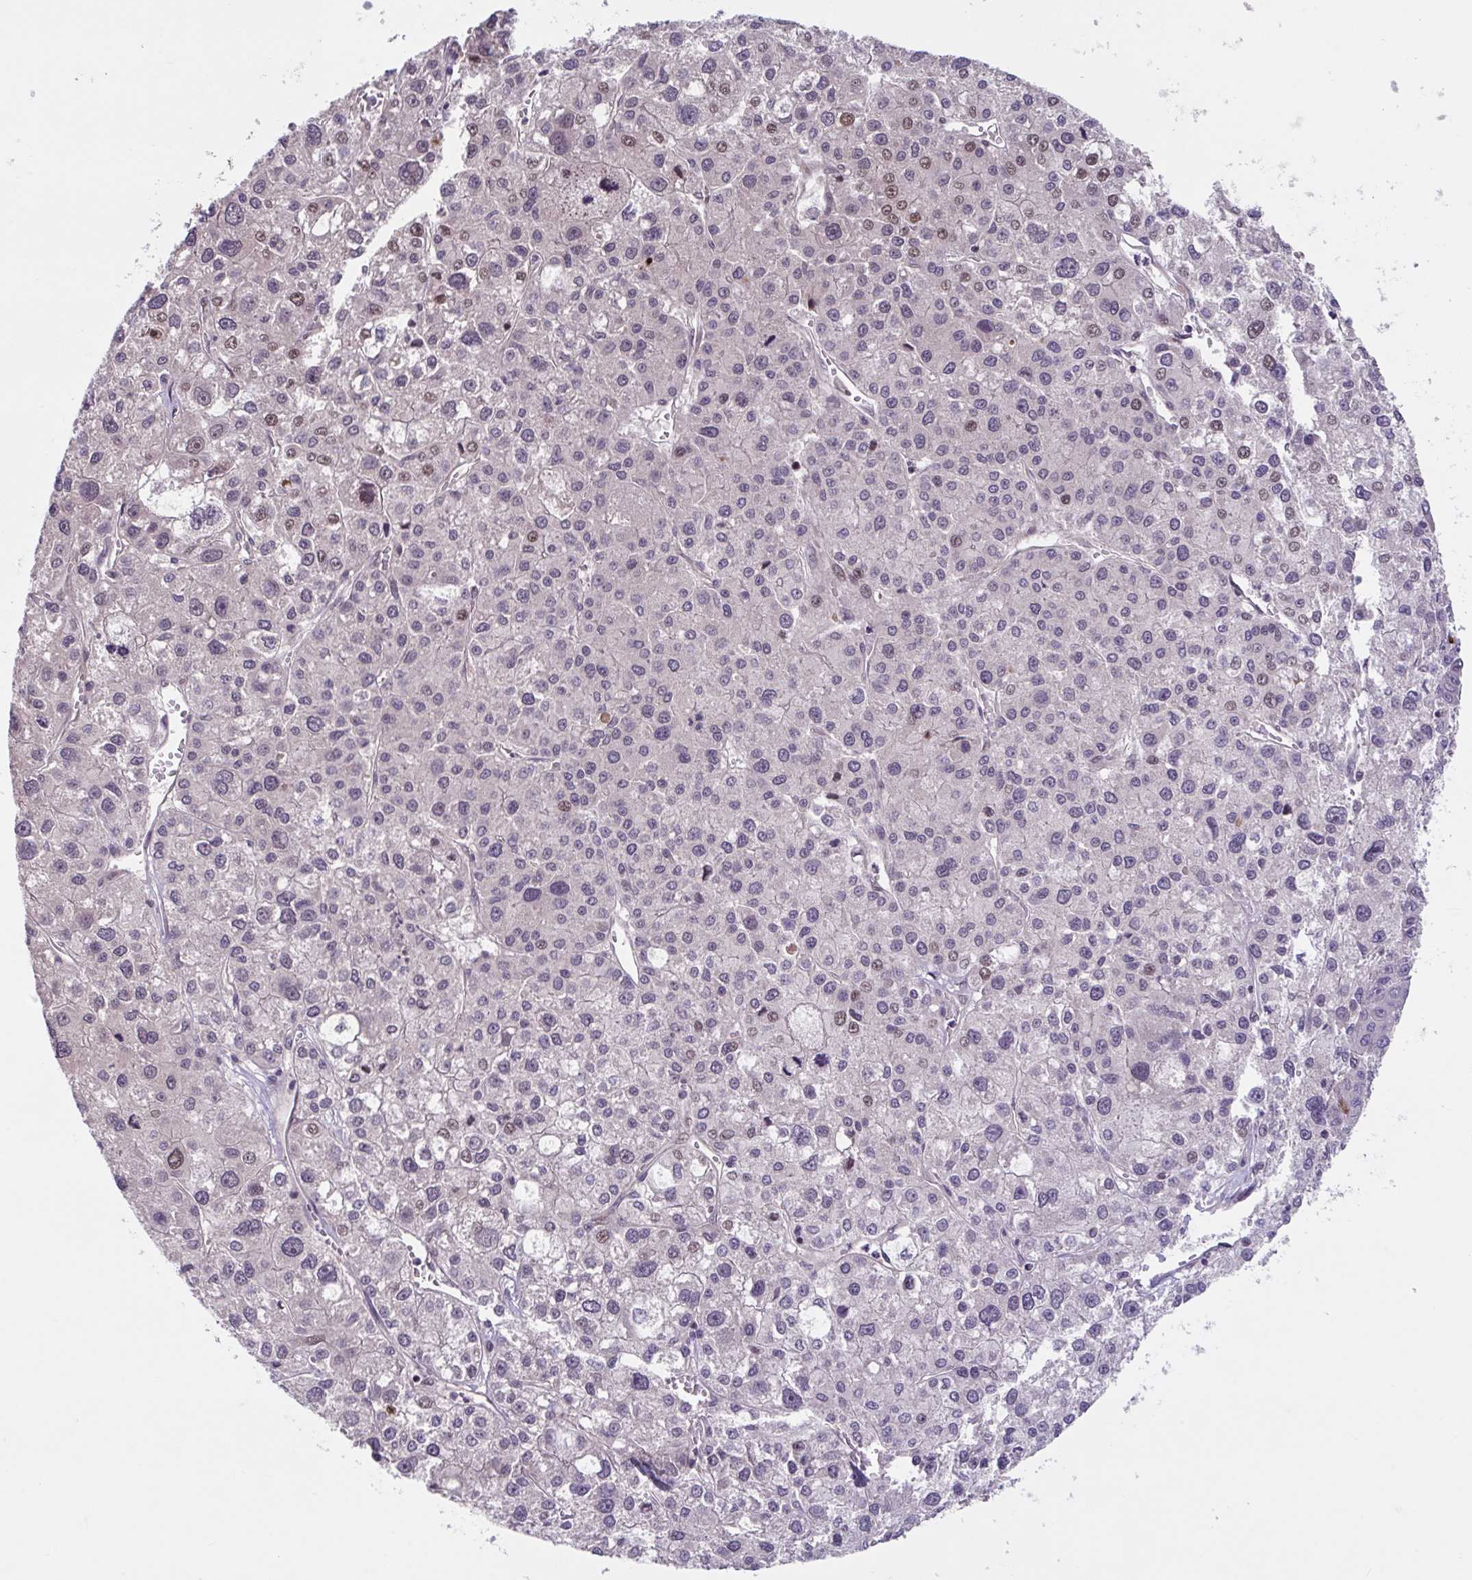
{"staining": {"intensity": "moderate", "quantity": "<25%", "location": "nuclear"}, "tissue": "liver cancer", "cell_type": "Tumor cells", "image_type": "cancer", "snomed": [{"axis": "morphology", "description": "Carcinoma, Hepatocellular, NOS"}, {"axis": "topography", "description": "Liver"}], "caption": "Immunohistochemistry staining of liver cancer, which shows low levels of moderate nuclear staining in about <25% of tumor cells indicating moderate nuclear protein staining. The staining was performed using DAB (3,3'-diaminobenzidine) (brown) for protein detection and nuclei were counterstained in hematoxylin (blue).", "gene": "RIOK1", "patient": {"sex": "male", "age": 73}}